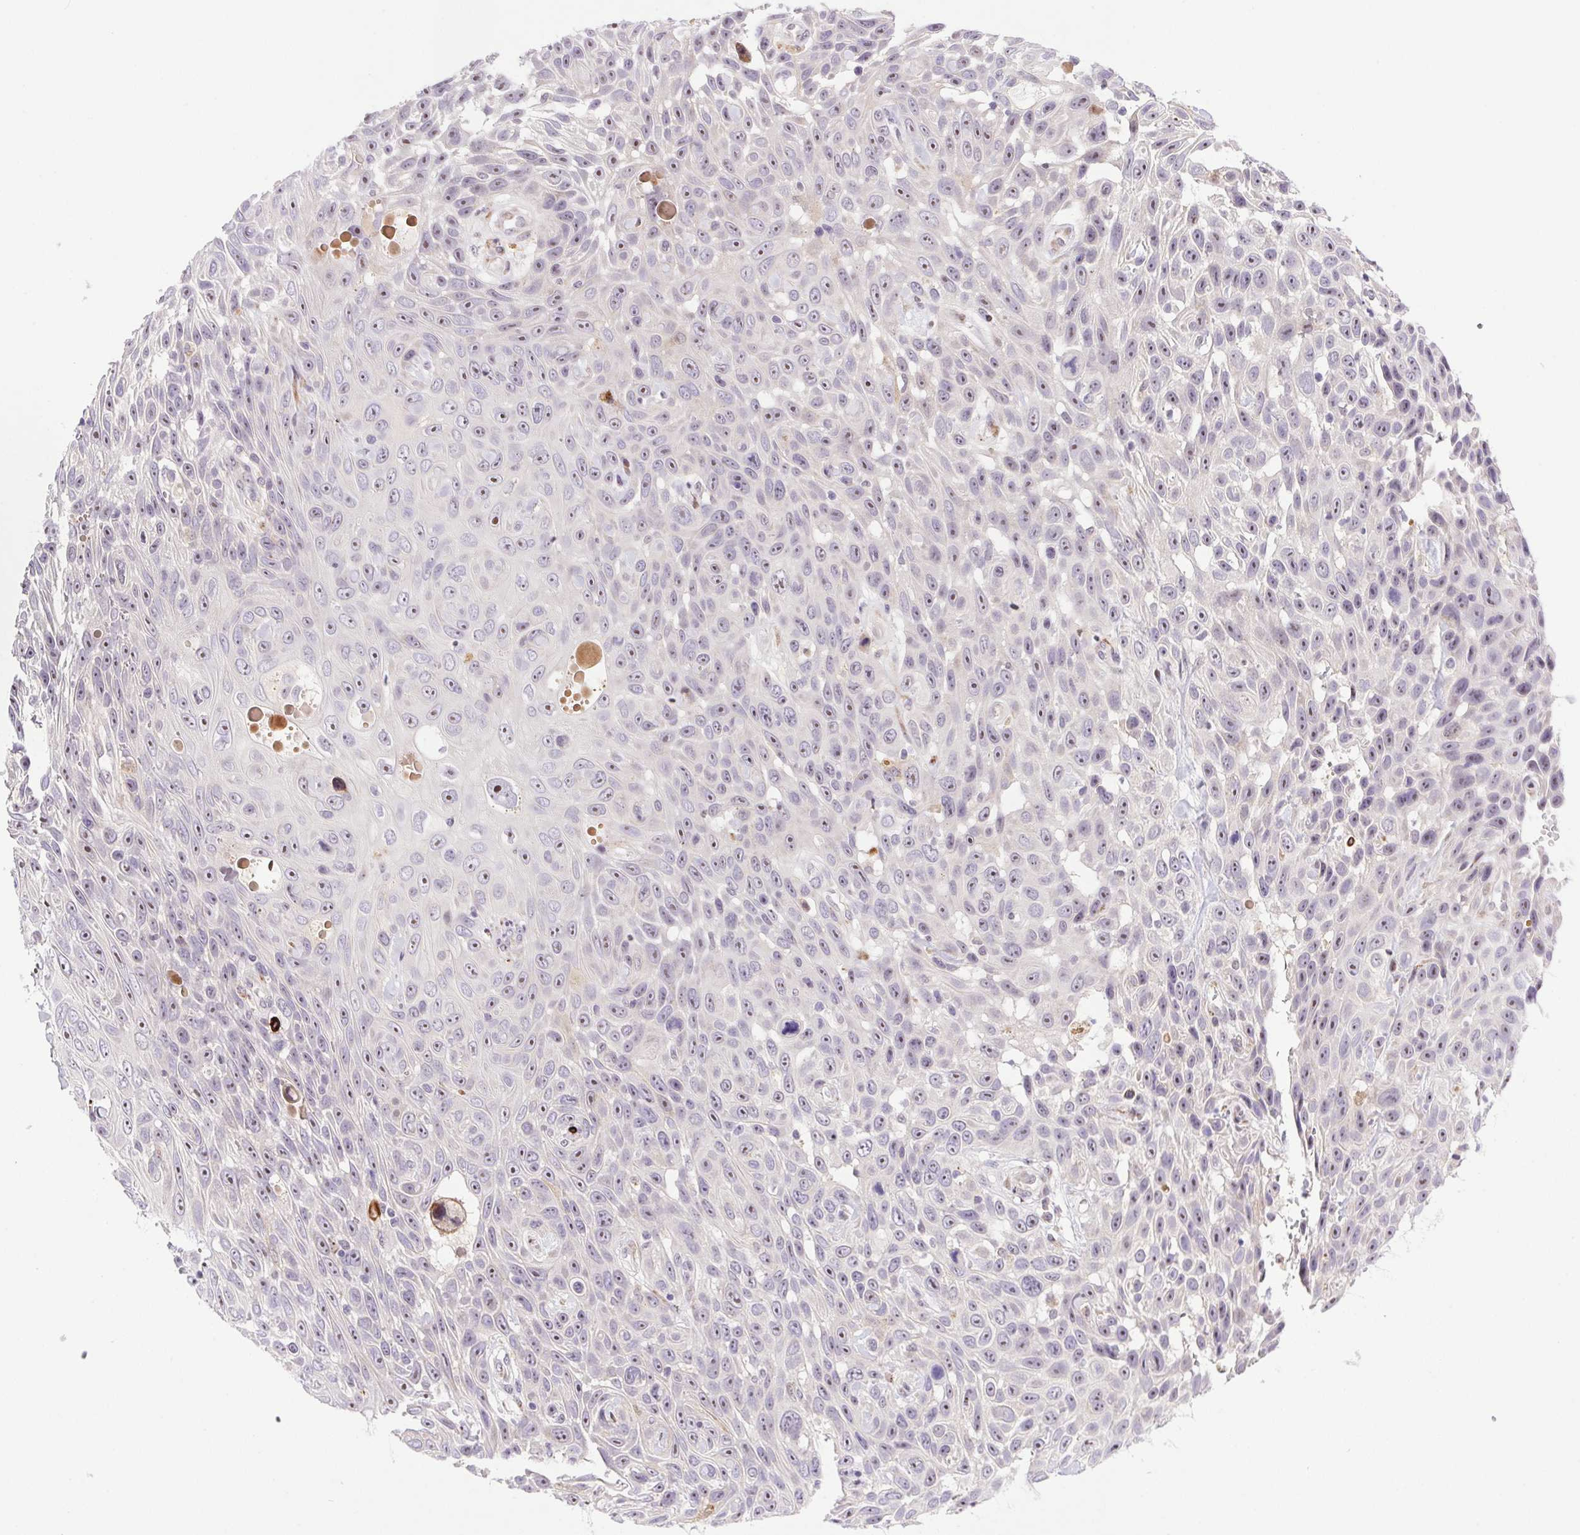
{"staining": {"intensity": "weak", "quantity": "<25%", "location": "nuclear"}, "tissue": "skin cancer", "cell_type": "Tumor cells", "image_type": "cancer", "snomed": [{"axis": "morphology", "description": "Squamous cell carcinoma, NOS"}, {"axis": "topography", "description": "Skin"}], "caption": "Immunohistochemical staining of human skin cancer (squamous cell carcinoma) exhibits no significant staining in tumor cells. (Brightfield microscopy of DAB (3,3'-diaminobenzidine) immunohistochemistry (IHC) at high magnification).", "gene": "LRRTM1", "patient": {"sex": "male", "age": 82}}